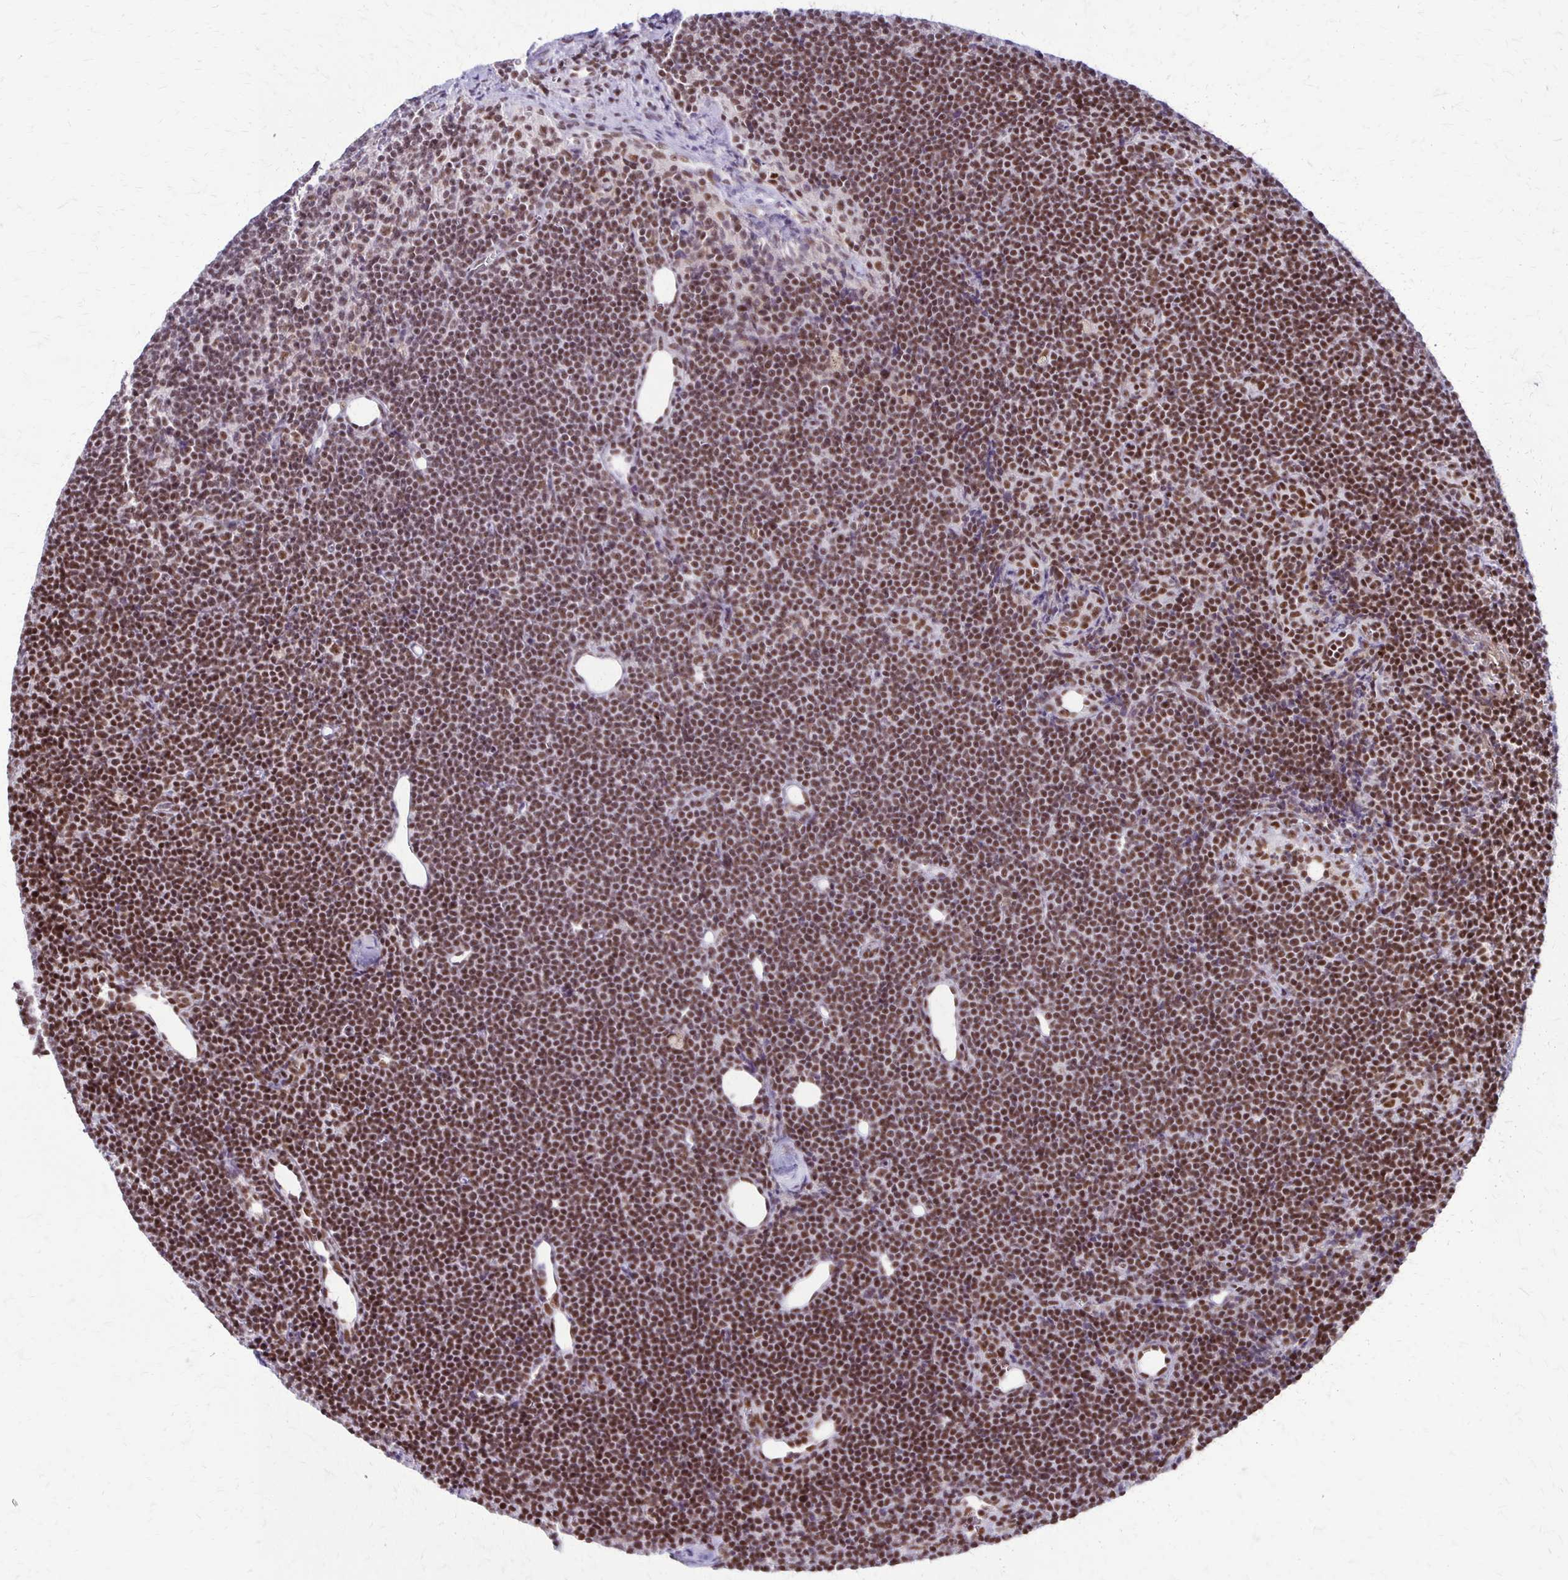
{"staining": {"intensity": "moderate", "quantity": "25%-75%", "location": "nuclear"}, "tissue": "lymphoma", "cell_type": "Tumor cells", "image_type": "cancer", "snomed": [{"axis": "morphology", "description": "Malignant lymphoma, non-Hodgkin's type, Low grade"}, {"axis": "topography", "description": "Lymph node"}], "caption": "Moderate nuclear protein expression is appreciated in approximately 25%-75% of tumor cells in malignant lymphoma, non-Hodgkin's type (low-grade).", "gene": "XRCC6", "patient": {"sex": "female", "age": 73}}